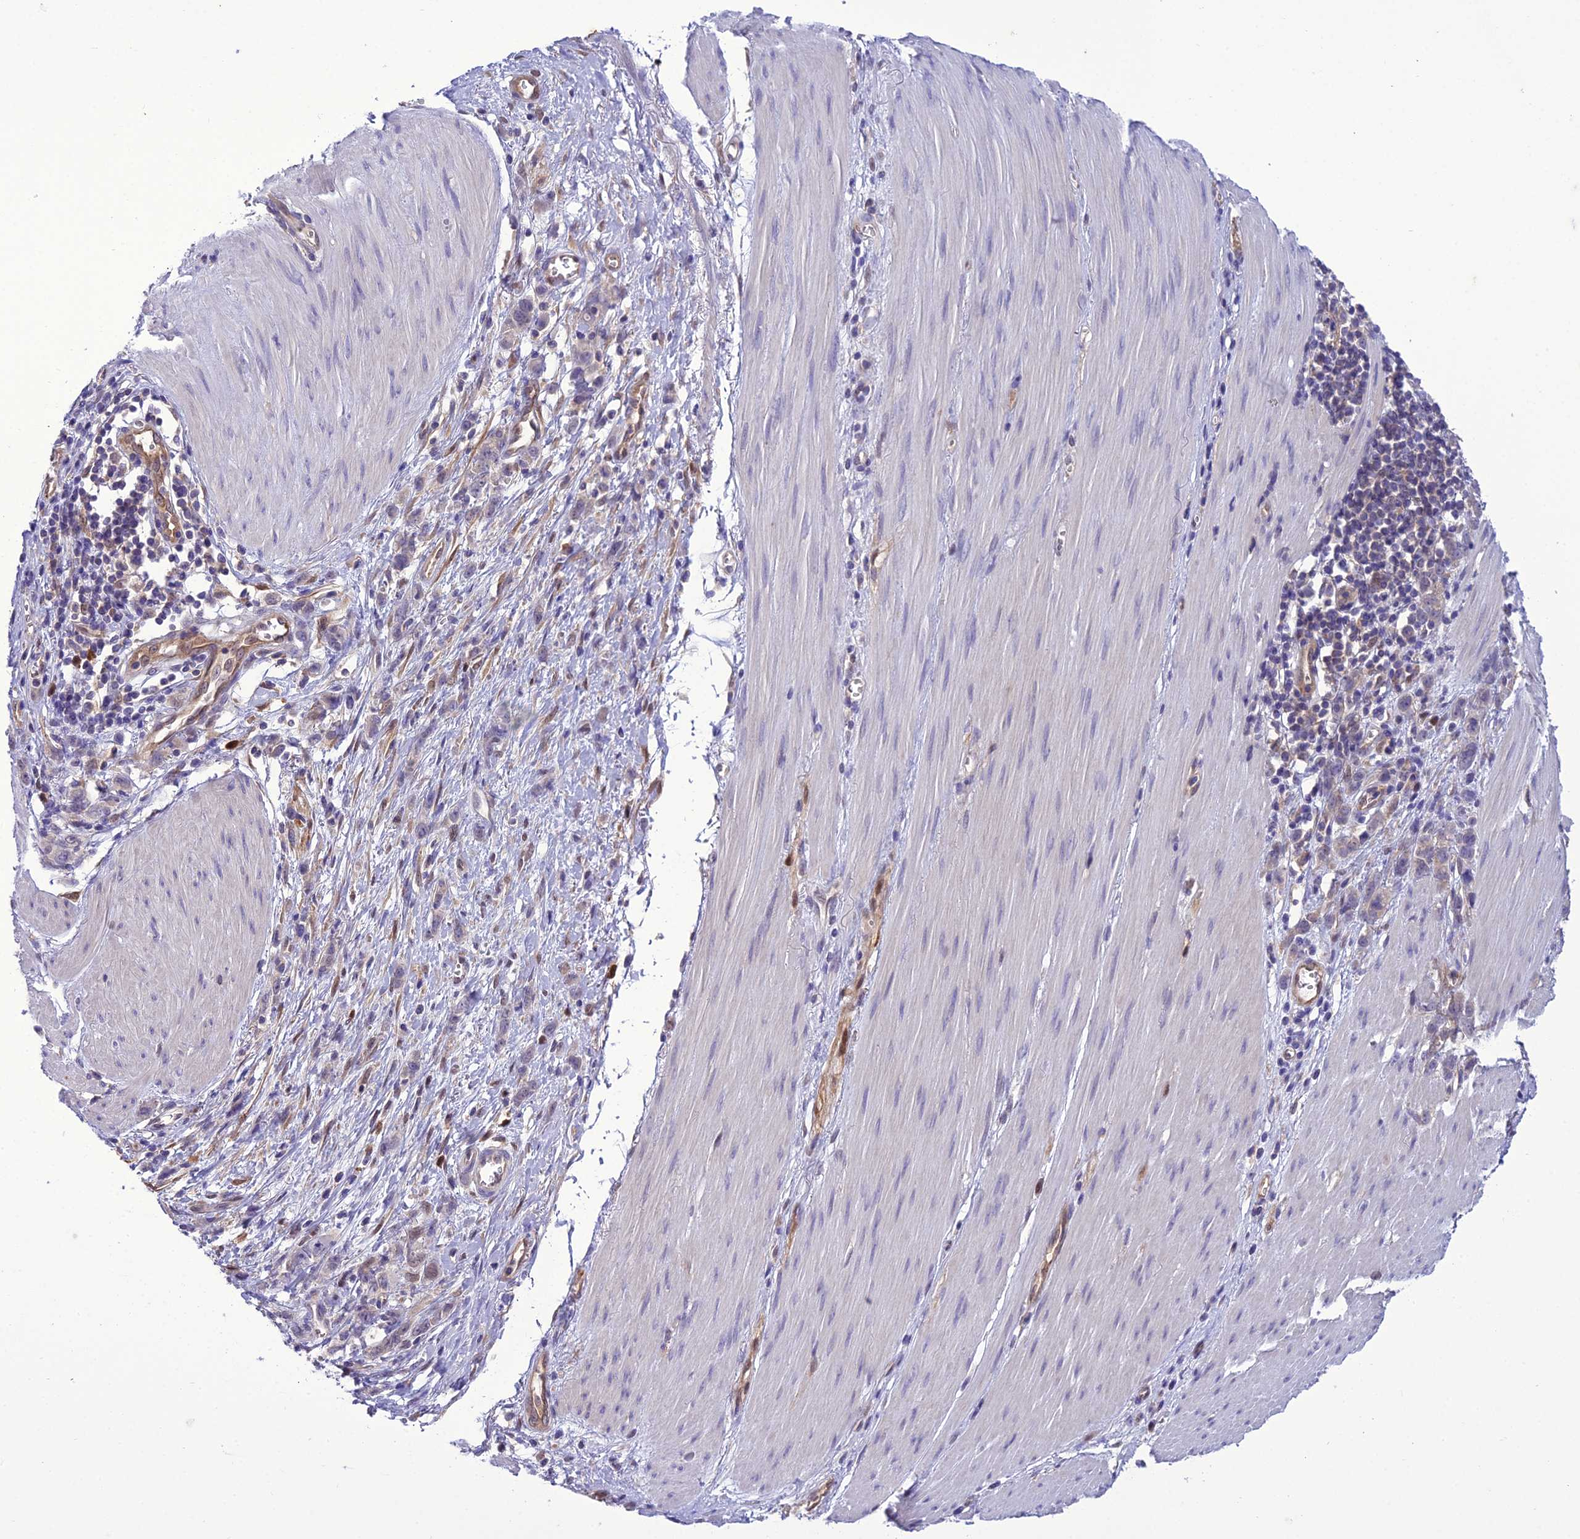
{"staining": {"intensity": "negative", "quantity": "none", "location": "none"}, "tissue": "stomach cancer", "cell_type": "Tumor cells", "image_type": "cancer", "snomed": [{"axis": "morphology", "description": "Adenocarcinoma, NOS"}, {"axis": "topography", "description": "Stomach"}], "caption": "Photomicrograph shows no significant protein expression in tumor cells of stomach cancer.", "gene": "BORCS6", "patient": {"sex": "female", "age": 76}}